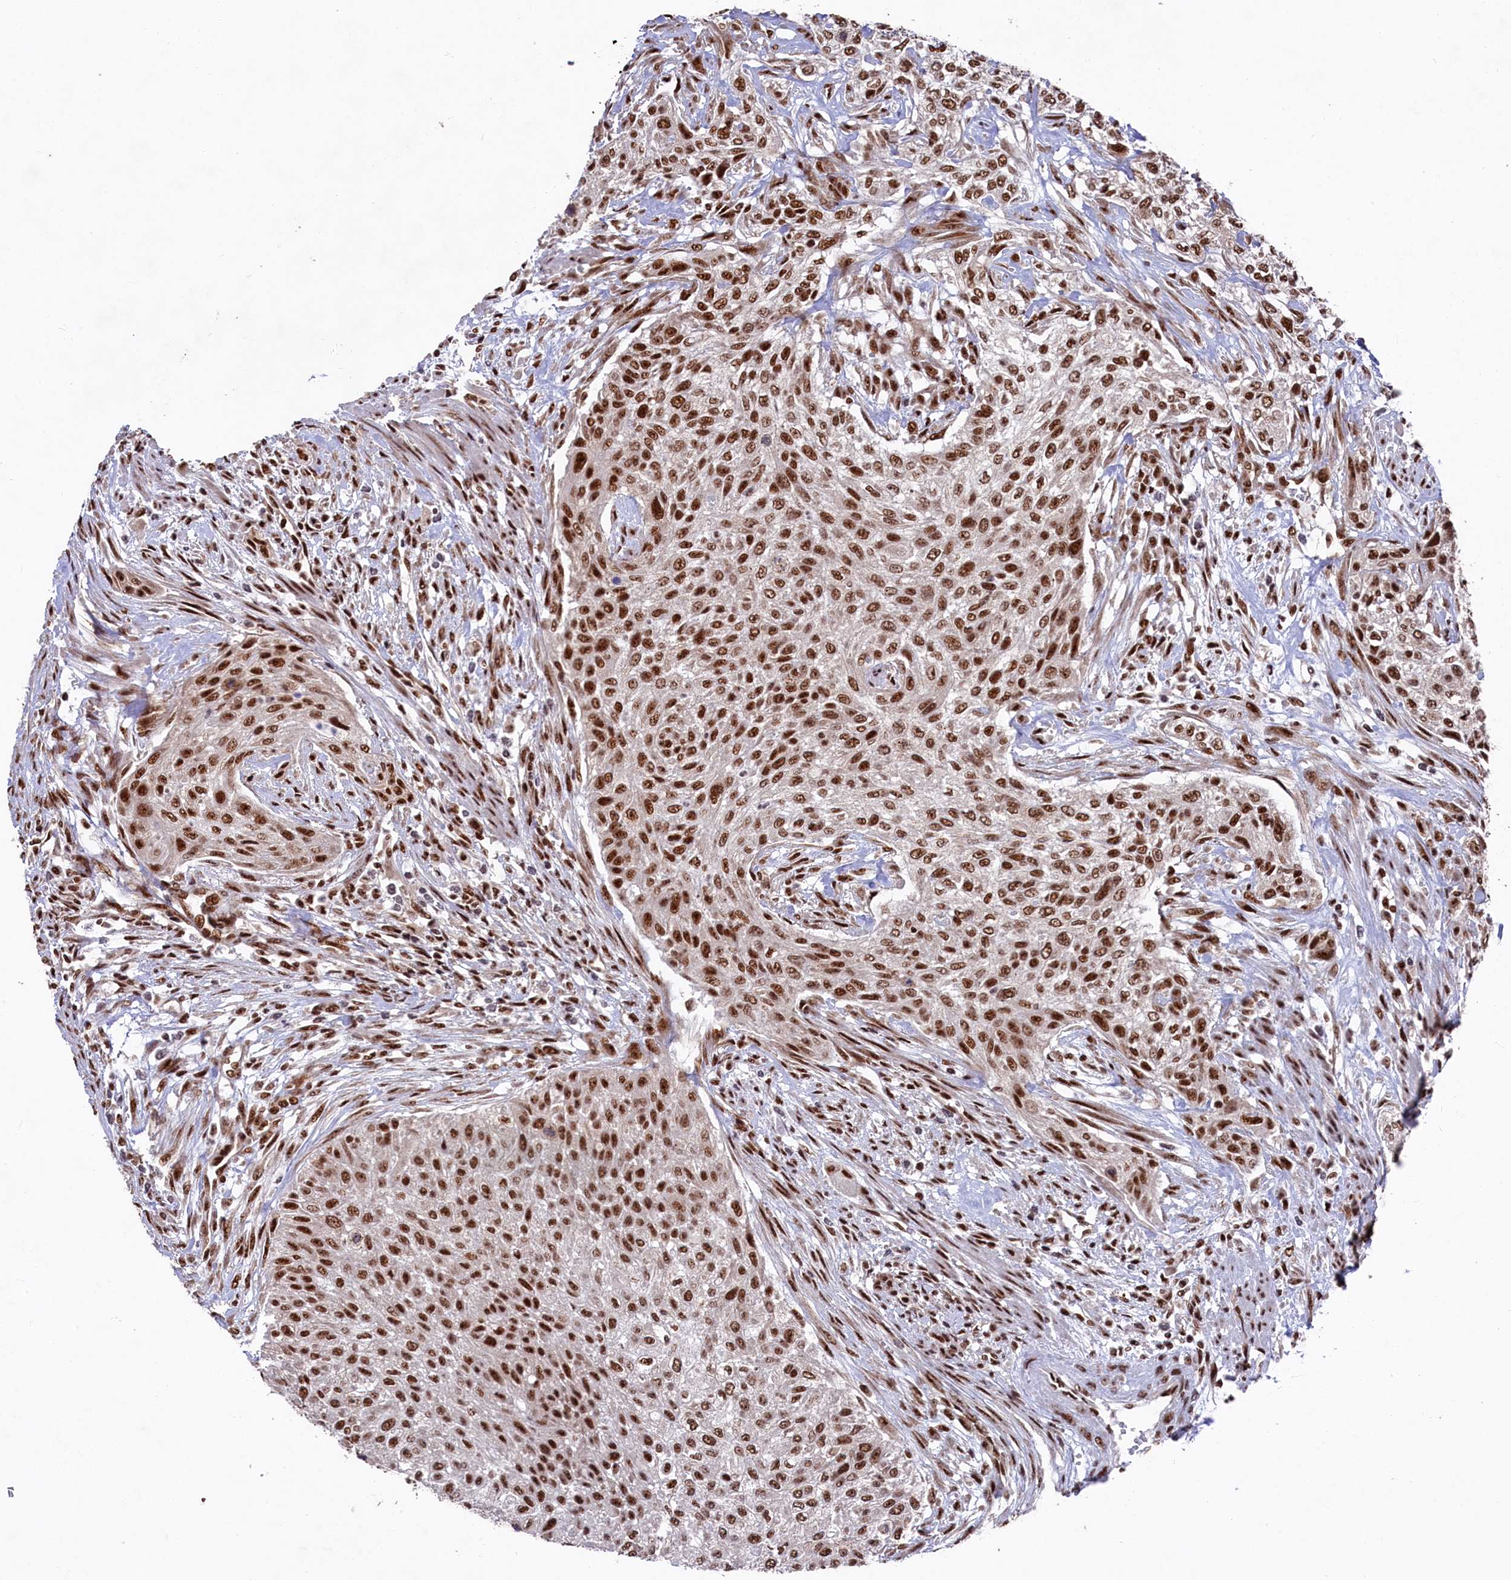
{"staining": {"intensity": "strong", "quantity": ">75%", "location": "nuclear"}, "tissue": "urothelial cancer", "cell_type": "Tumor cells", "image_type": "cancer", "snomed": [{"axis": "morphology", "description": "Normal tissue, NOS"}, {"axis": "morphology", "description": "Urothelial carcinoma, NOS"}, {"axis": "topography", "description": "Urinary bladder"}, {"axis": "topography", "description": "Peripheral nerve tissue"}], "caption": "Protein staining by immunohistochemistry exhibits strong nuclear expression in approximately >75% of tumor cells in transitional cell carcinoma. Nuclei are stained in blue.", "gene": "PRPF31", "patient": {"sex": "male", "age": 35}}